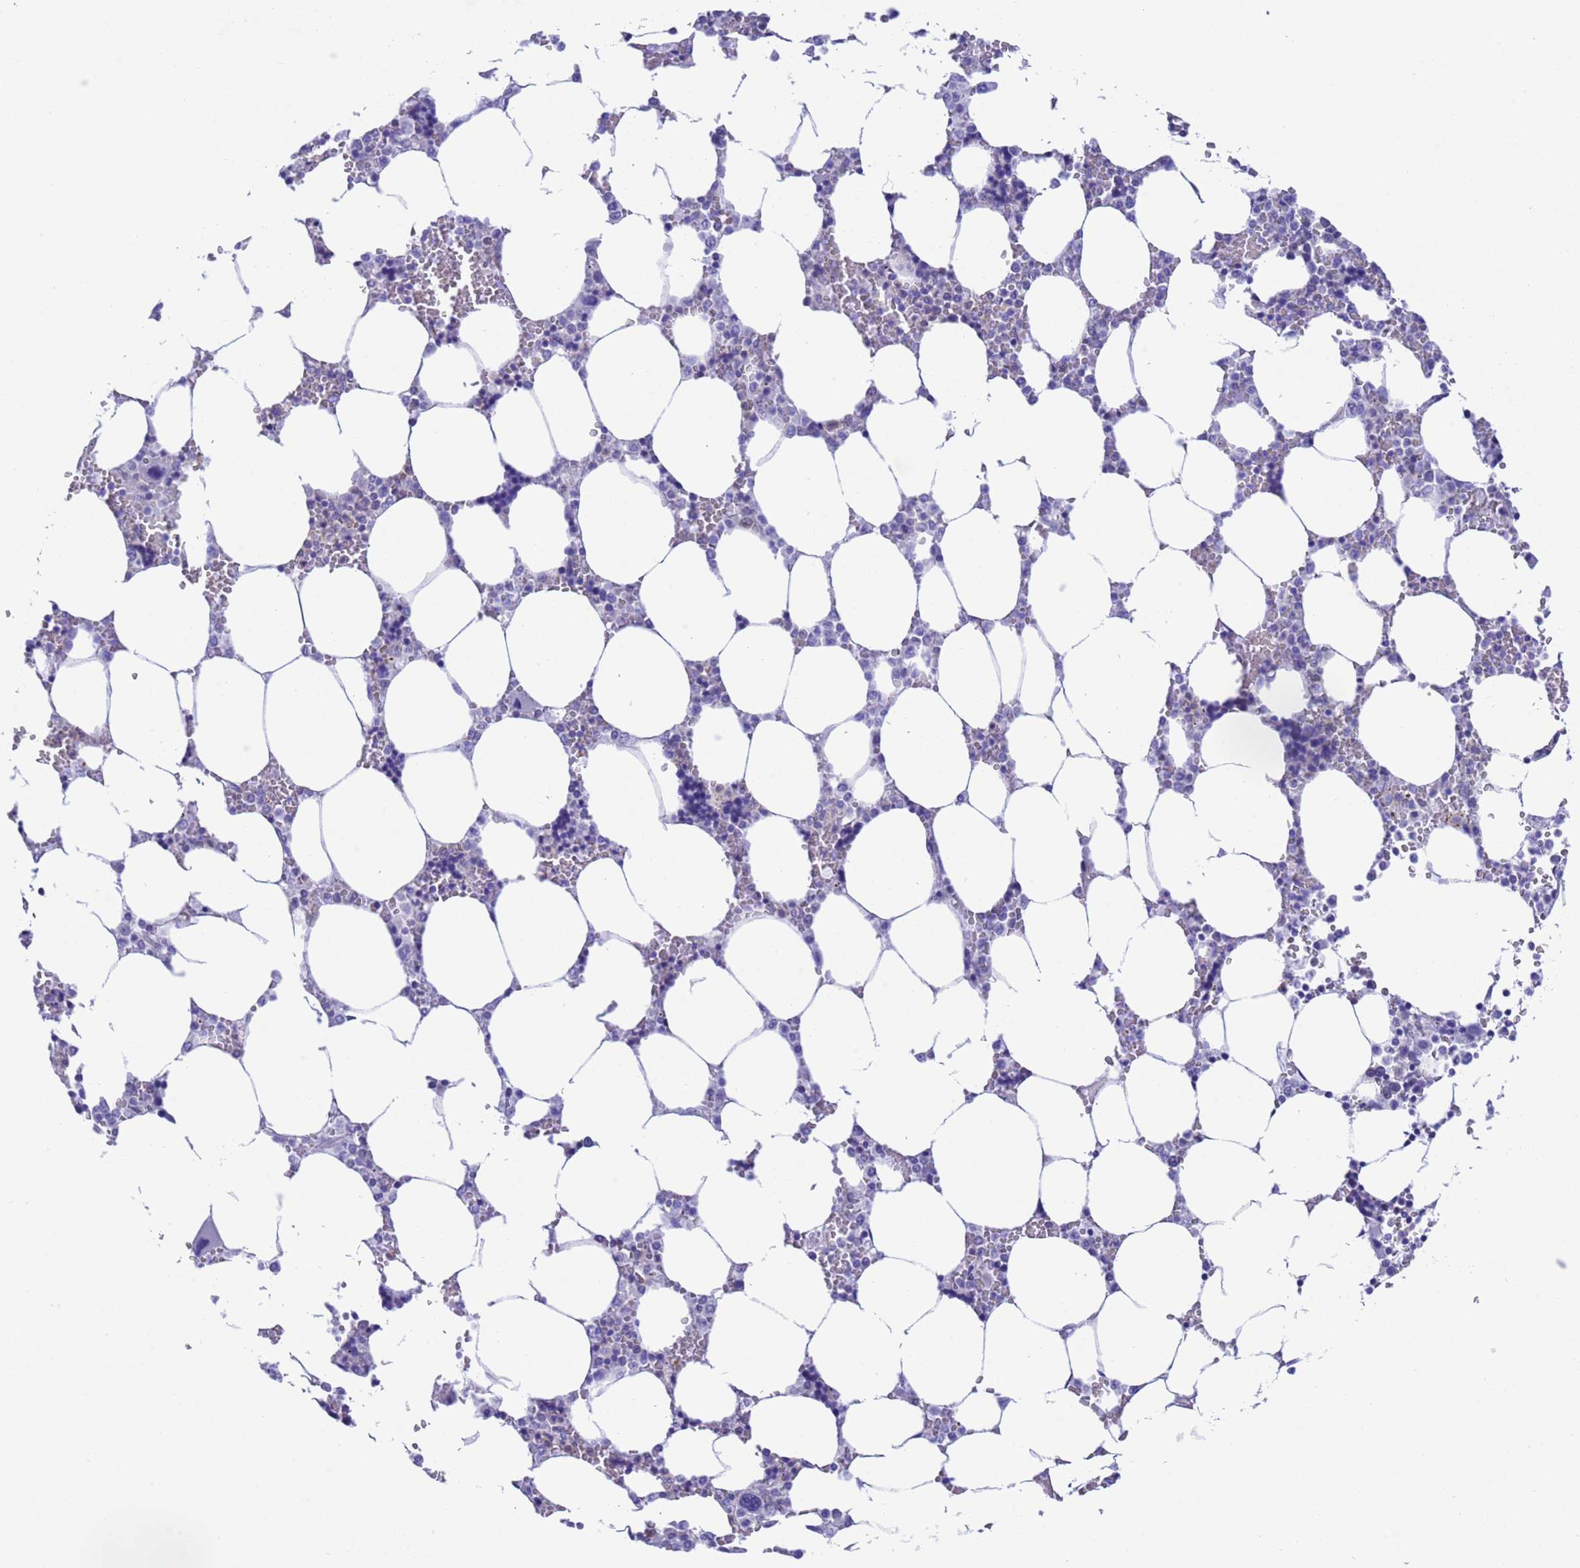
{"staining": {"intensity": "negative", "quantity": "none", "location": "none"}, "tissue": "bone marrow", "cell_type": "Hematopoietic cells", "image_type": "normal", "snomed": [{"axis": "morphology", "description": "Normal tissue, NOS"}, {"axis": "topography", "description": "Bone marrow"}], "caption": "The image exhibits no significant positivity in hematopoietic cells of bone marrow.", "gene": "C6orf47", "patient": {"sex": "male", "age": 64}}